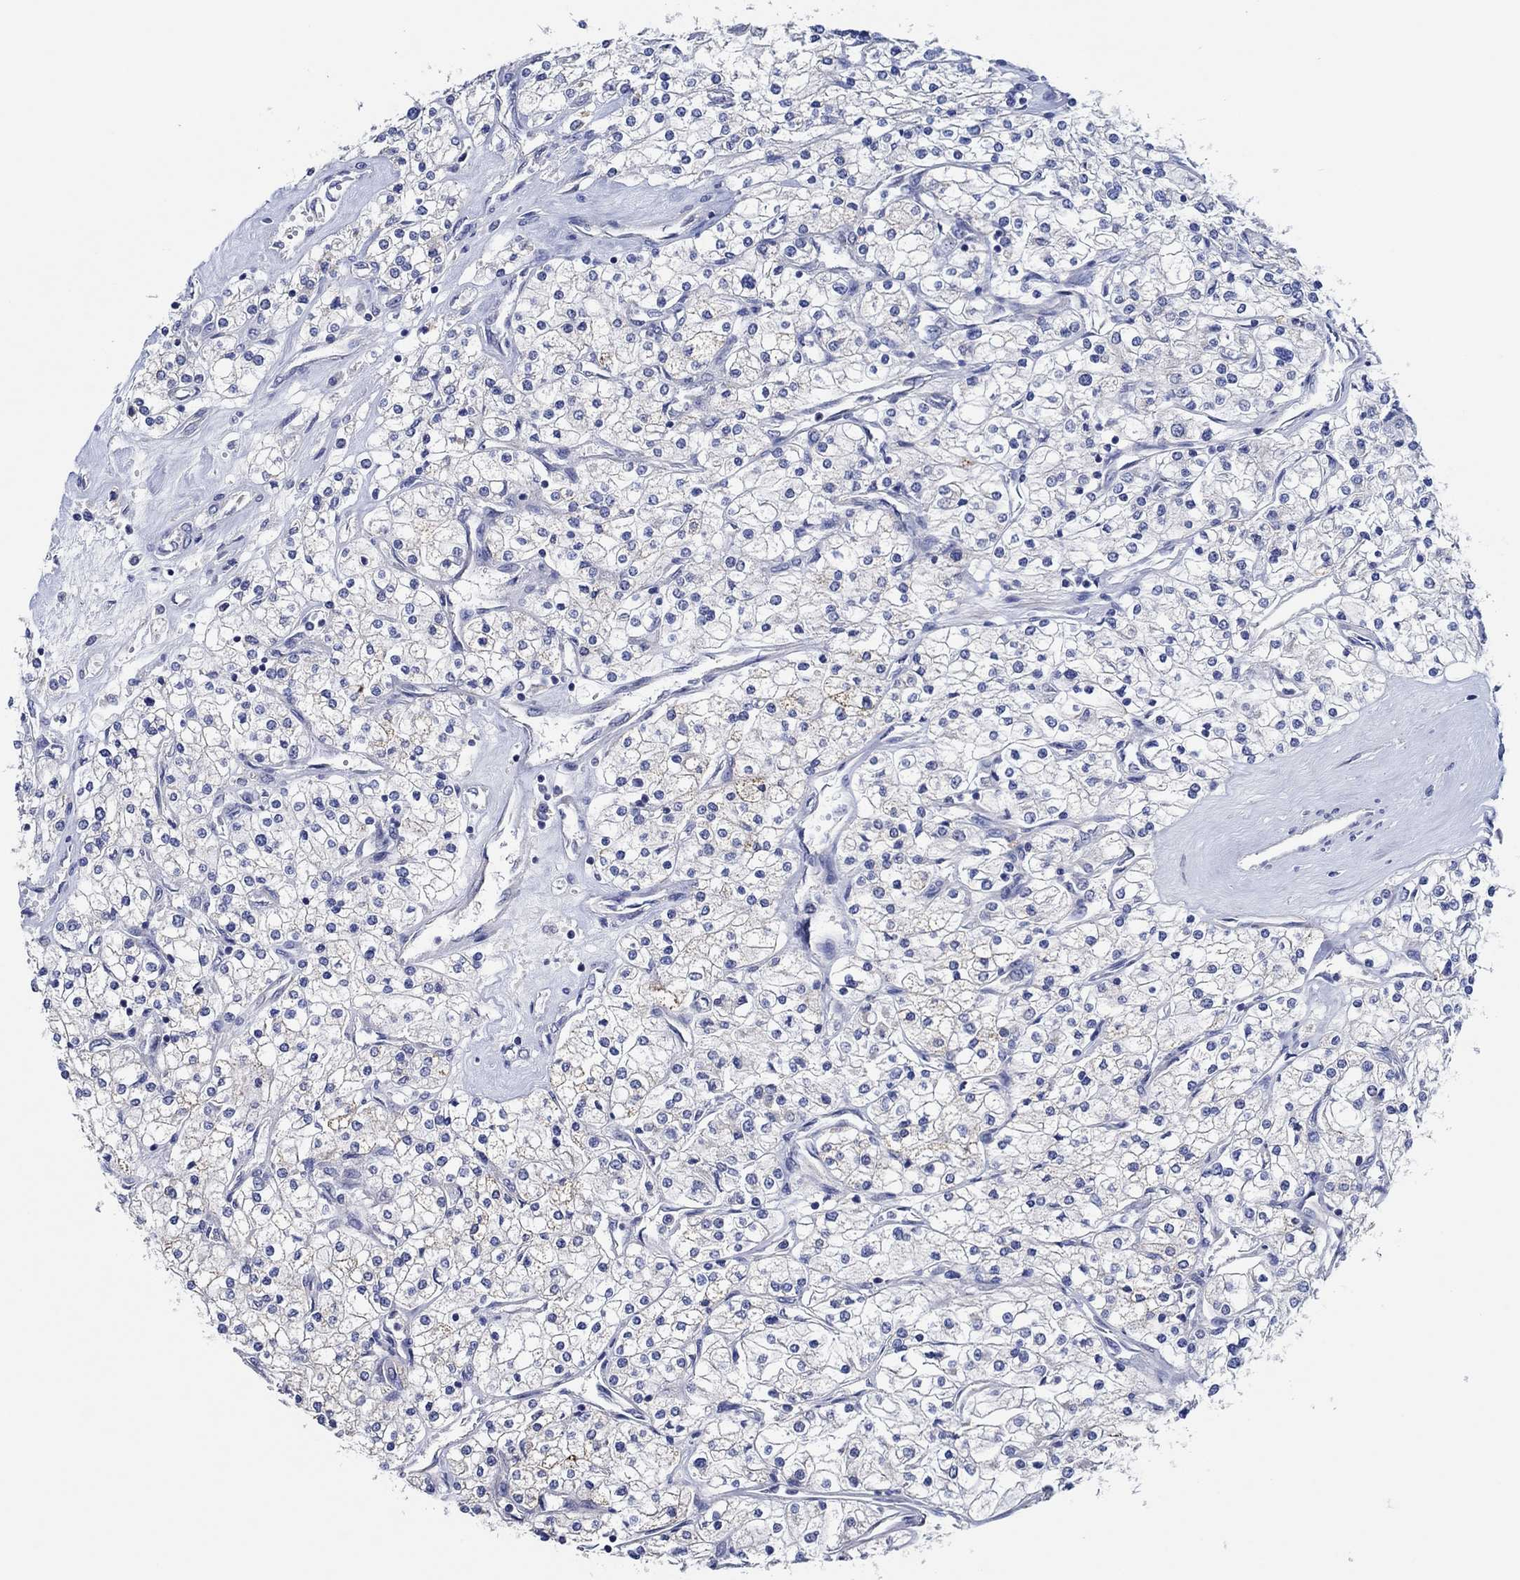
{"staining": {"intensity": "weak", "quantity": "25%-75%", "location": "cytoplasmic/membranous"}, "tissue": "renal cancer", "cell_type": "Tumor cells", "image_type": "cancer", "snomed": [{"axis": "morphology", "description": "Adenocarcinoma, NOS"}, {"axis": "topography", "description": "Kidney"}], "caption": "Protein staining of renal cancer tissue exhibits weak cytoplasmic/membranous expression in approximately 25%-75% of tumor cells.", "gene": "PRRT3", "patient": {"sex": "male", "age": 80}}